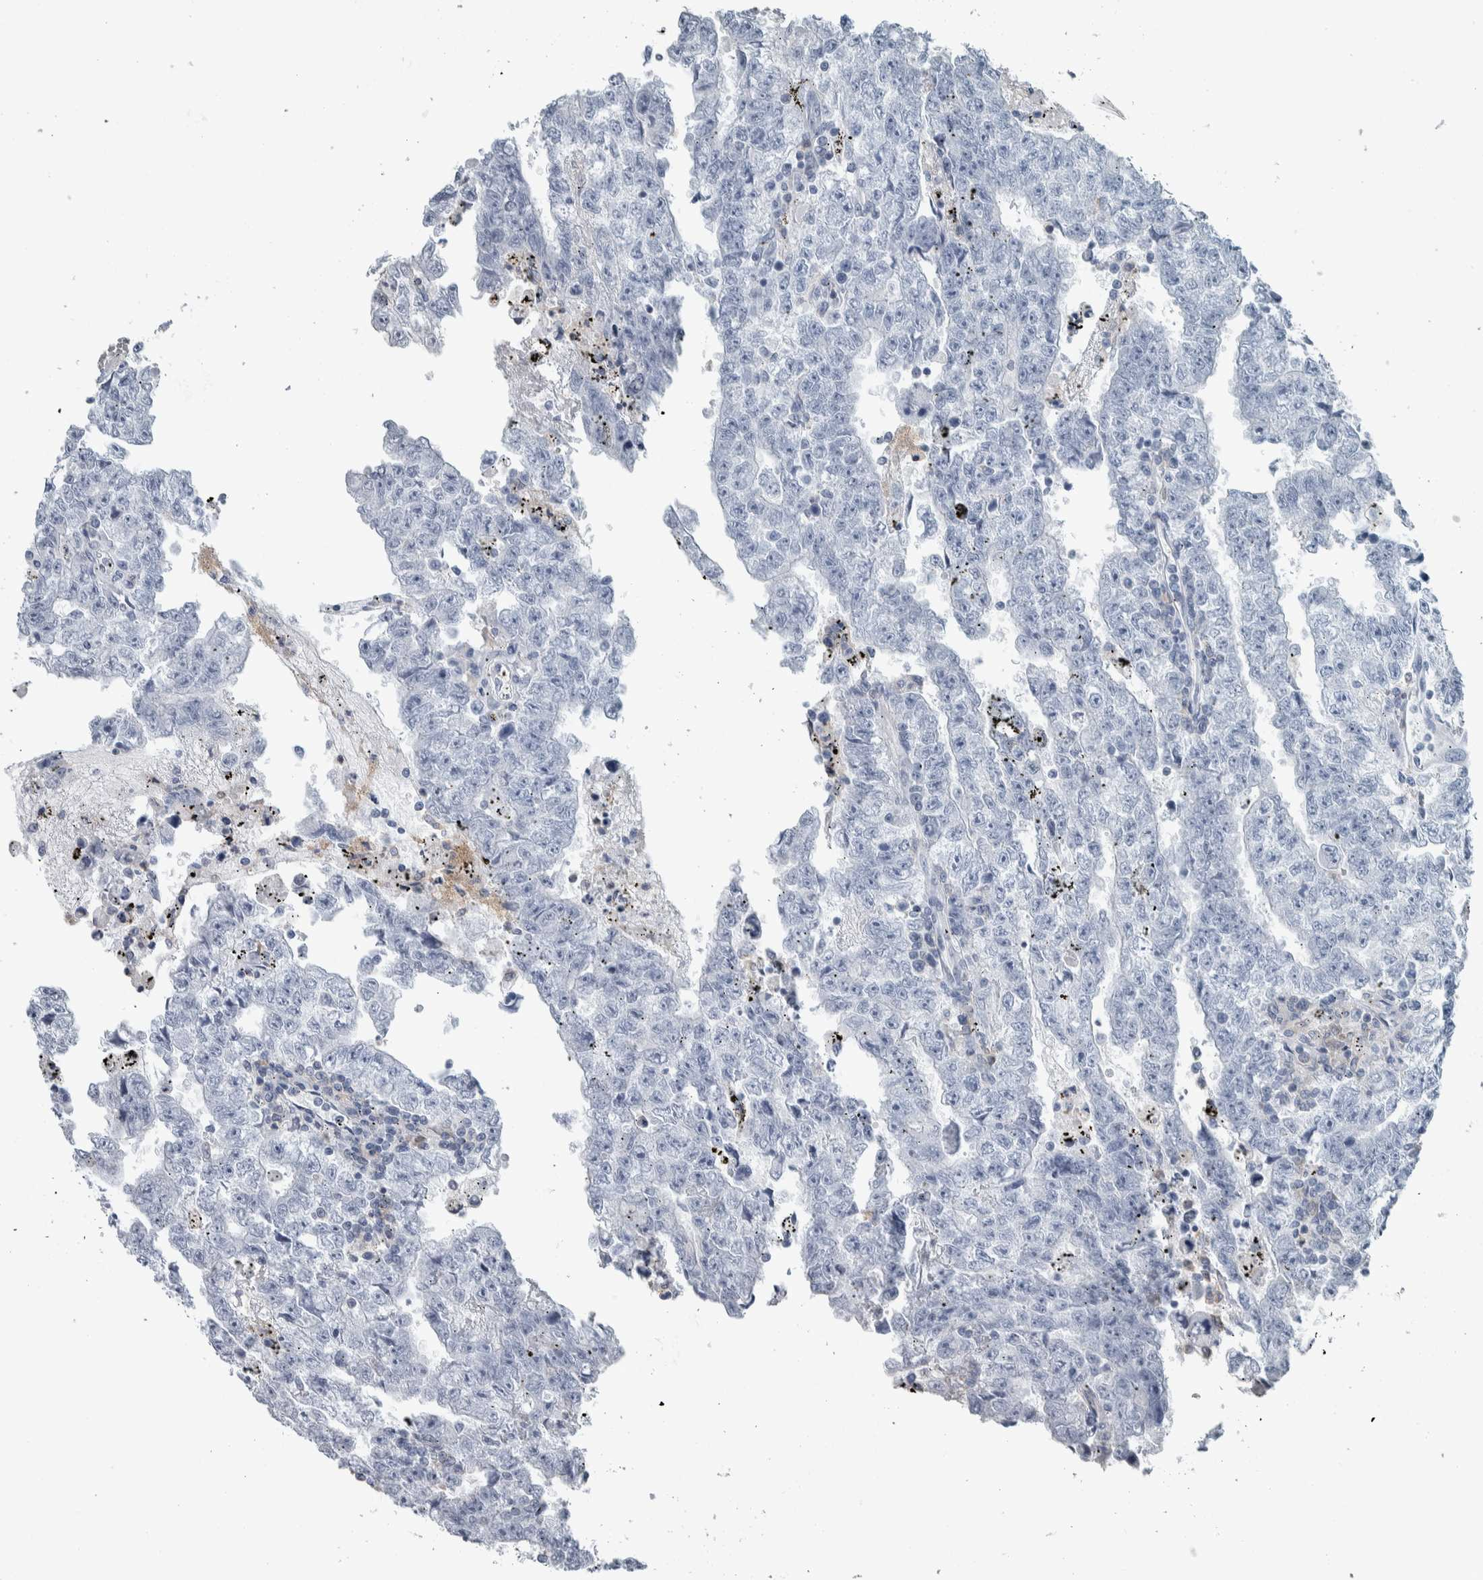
{"staining": {"intensity": "negative", "quantity": "none", "location": "none"}, "tissue": "testis cancer", "cell_type": "Tumor cells", "image_type": "cancer", "snomed": [{"axis": "morphology", "description": "Carcinoma, Embryonal, NOS"}, {"axis": "topography", "description": "Testis"}], "caption": "This is an IHC image of testis cancer. There is no staining in tumor cells.", "gene": "SKAP2", "patient": {"sex": "male", "age": 25}}